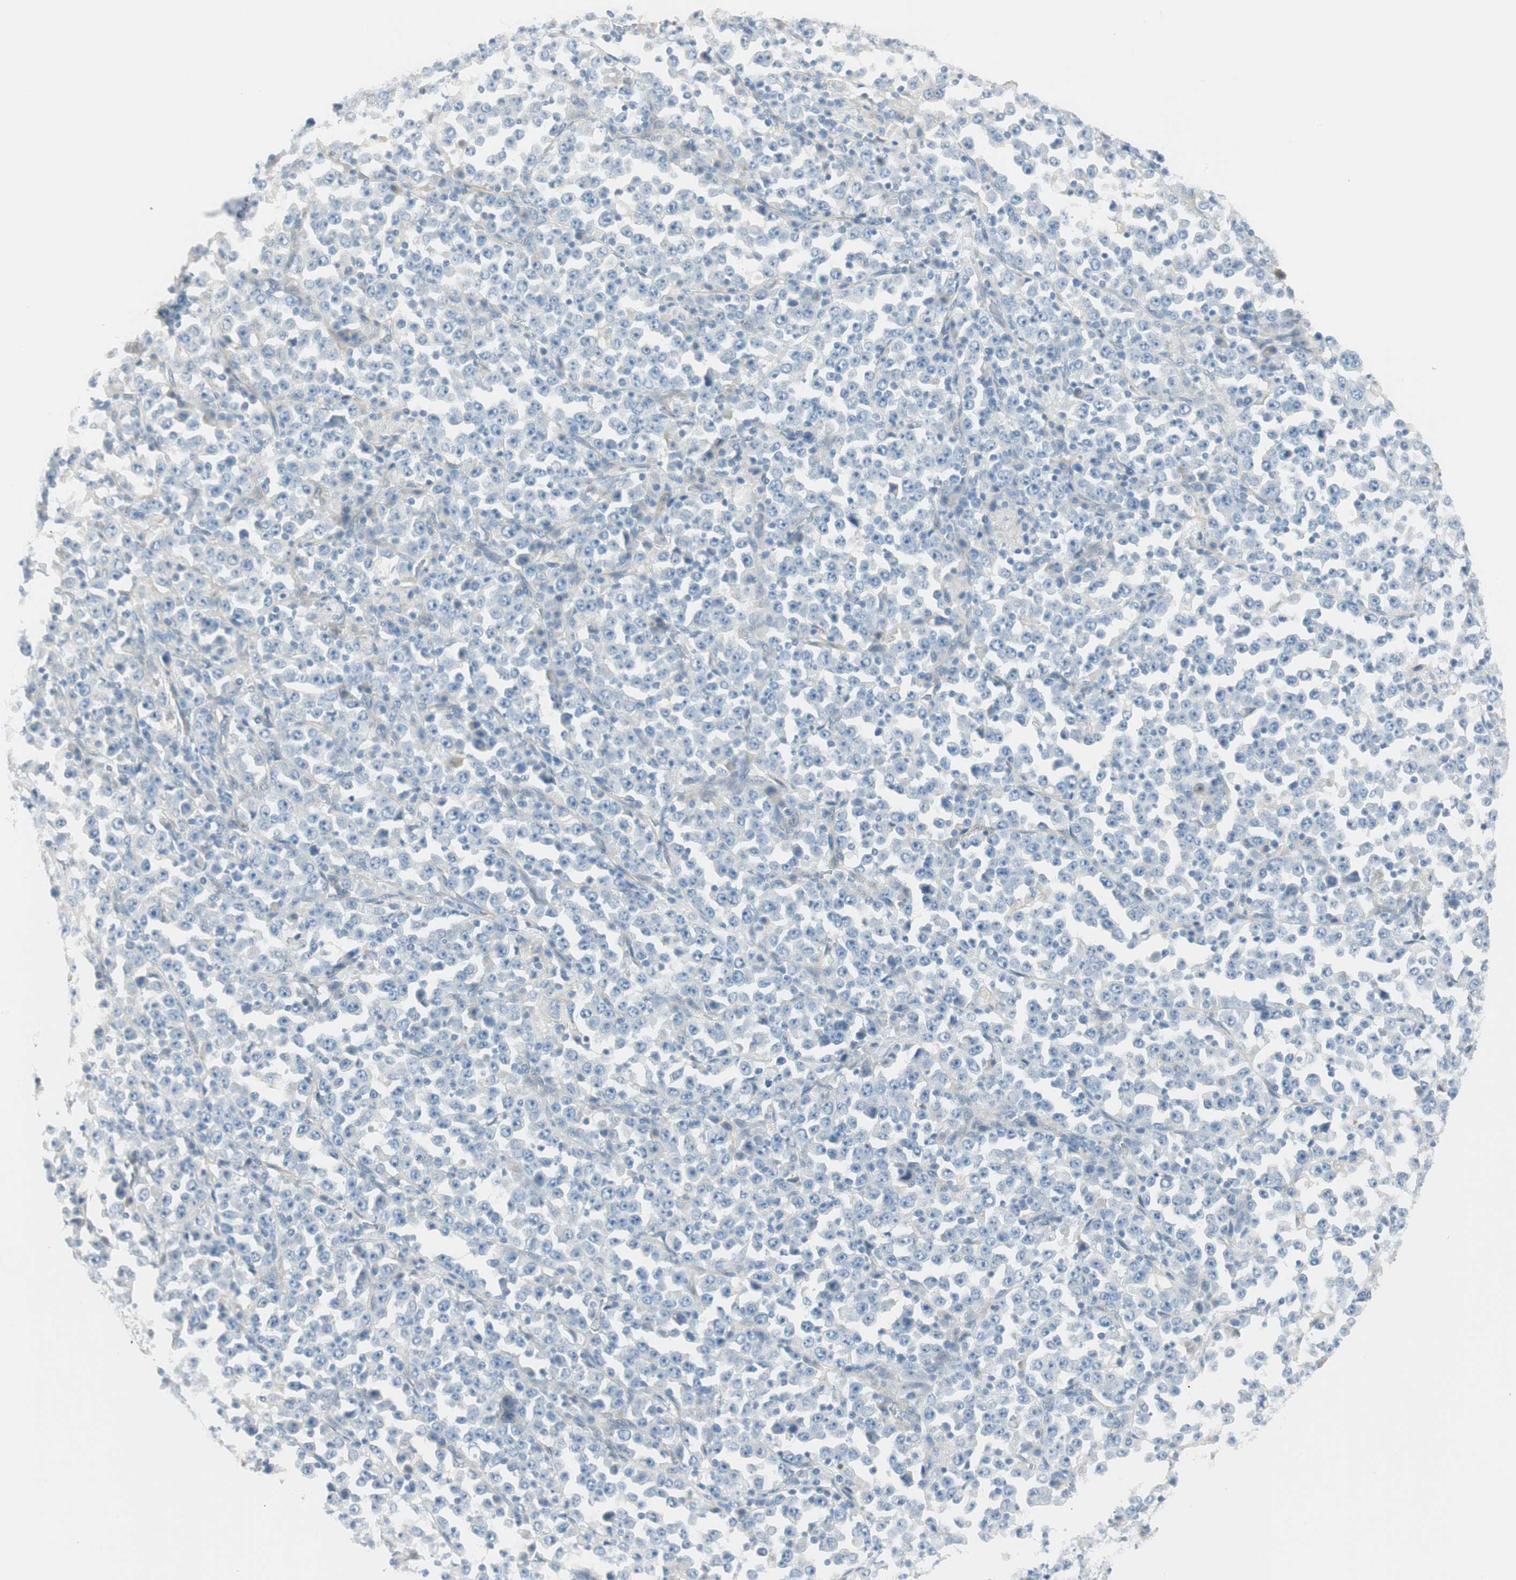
{"staining": {"intensity": "negative", "quantity": "none", "location": "none"}, "tissue": "stomach cancer", "cell_type": "Tumor cells", "image_type": "cancer", "snomed": [{"axis": "morphology", "description": "Normal tissue, NOS"}, {"axis": "morphology", "description": "Adenocarcinoma, NOS"}, {"axis": "topography", "description": "Stomach, upper"}, {"axis": "topography", "description": "Stomach"}], "caption": "Immunohistochemistry (IHC) of human stomach cancer (adenocarcinoma) demonstrates no expression in tumor cells.", "gene": "CDK3", "patient": {"sex": "male", "age": 59}}